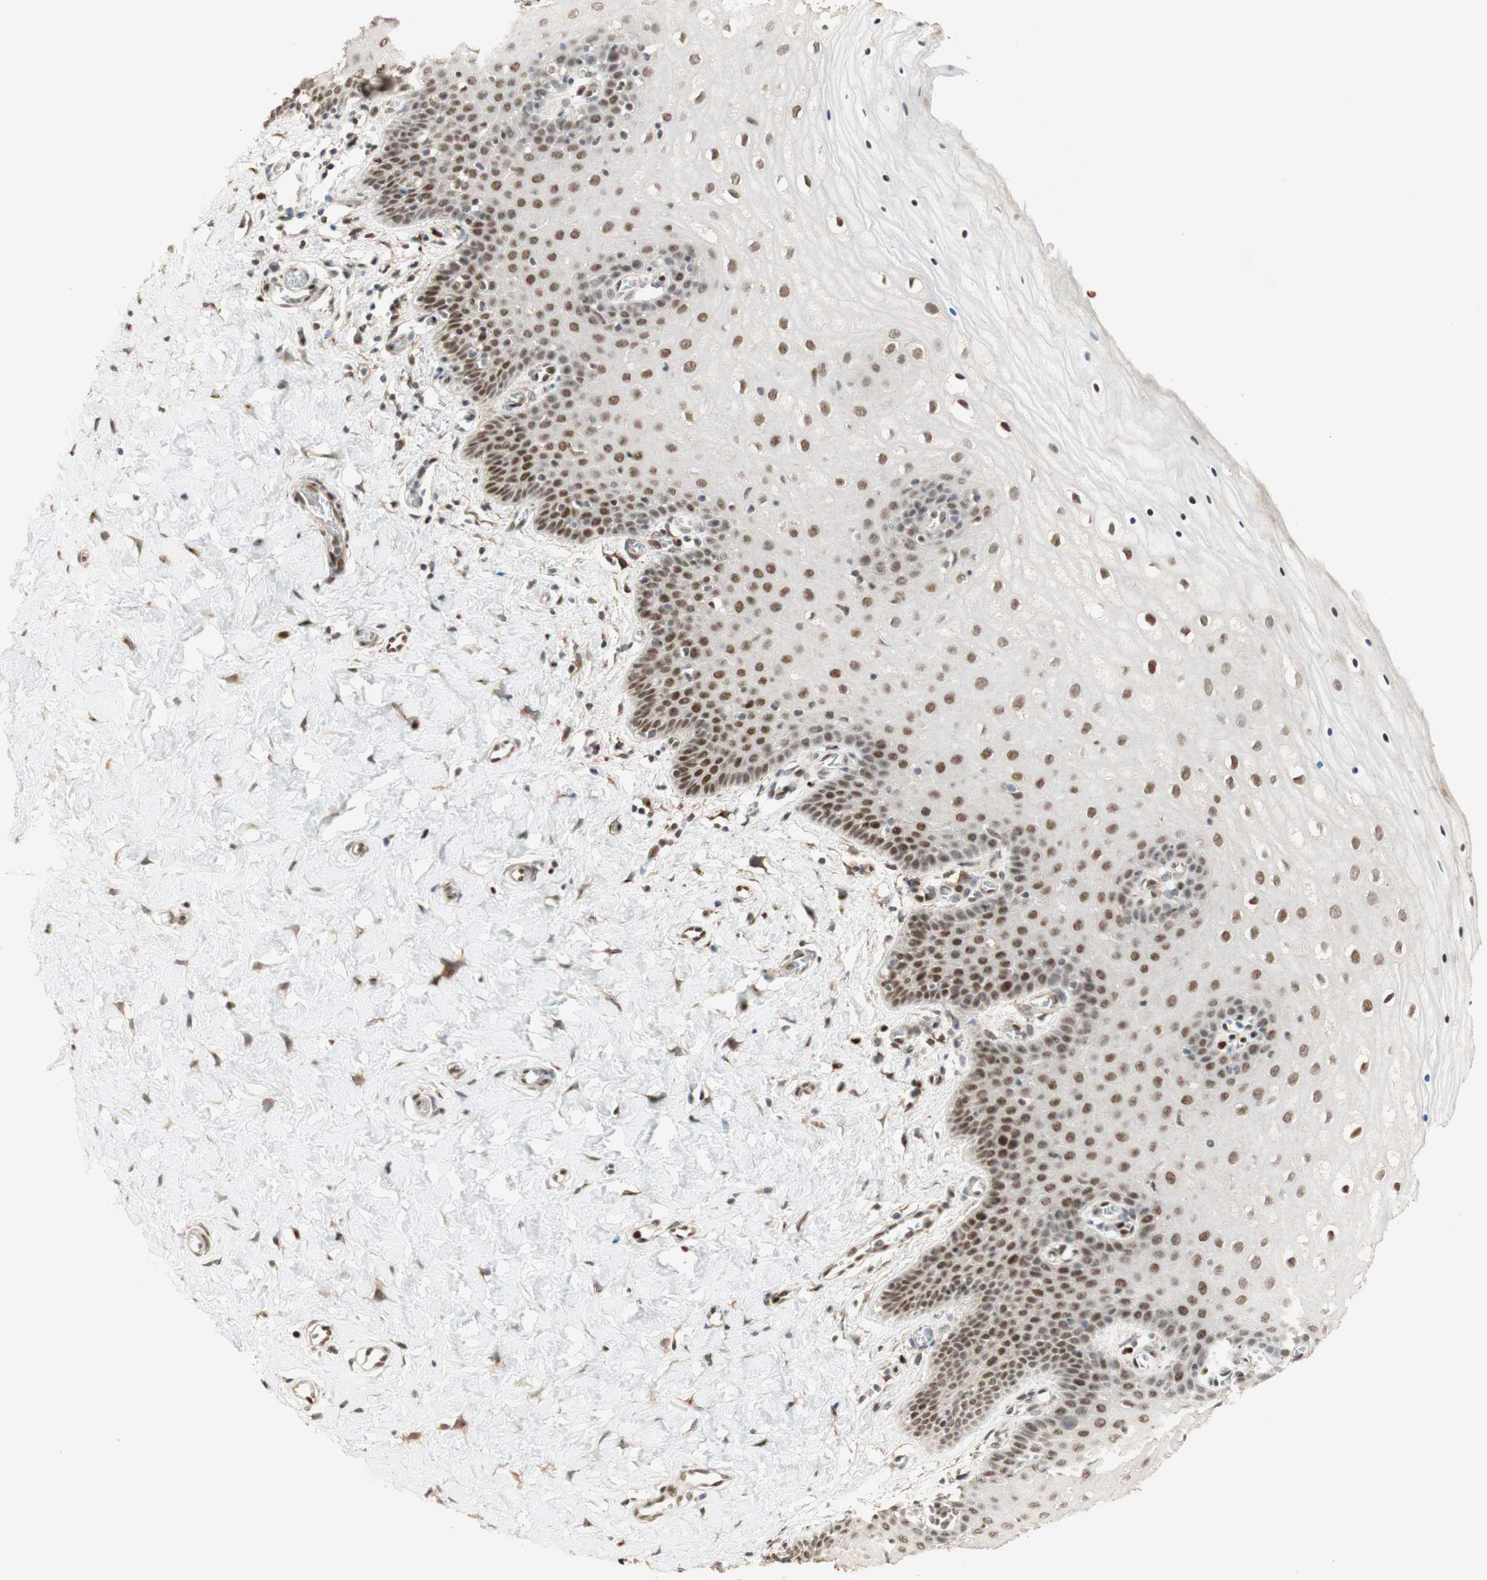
{"staining": {"intensity": "weak", "quantity": "25%-75%", "location": "nuclear"}, "tissue": "cervix", "cell_type": "Glandular cells", "image_type": "normal", "snomed": [{"axis": "morphology", "description": "Normal tissue, NOS"}, {"axis": "topography", "description": "Cervix"}], "caption": "Brown immunohistochemical staining in normal human cervix displays weak nuclear expression in approximately 25%-75% of glandular cells.", "gene": "FOXP1", "patient": {"sex": "female", "age": 55}}